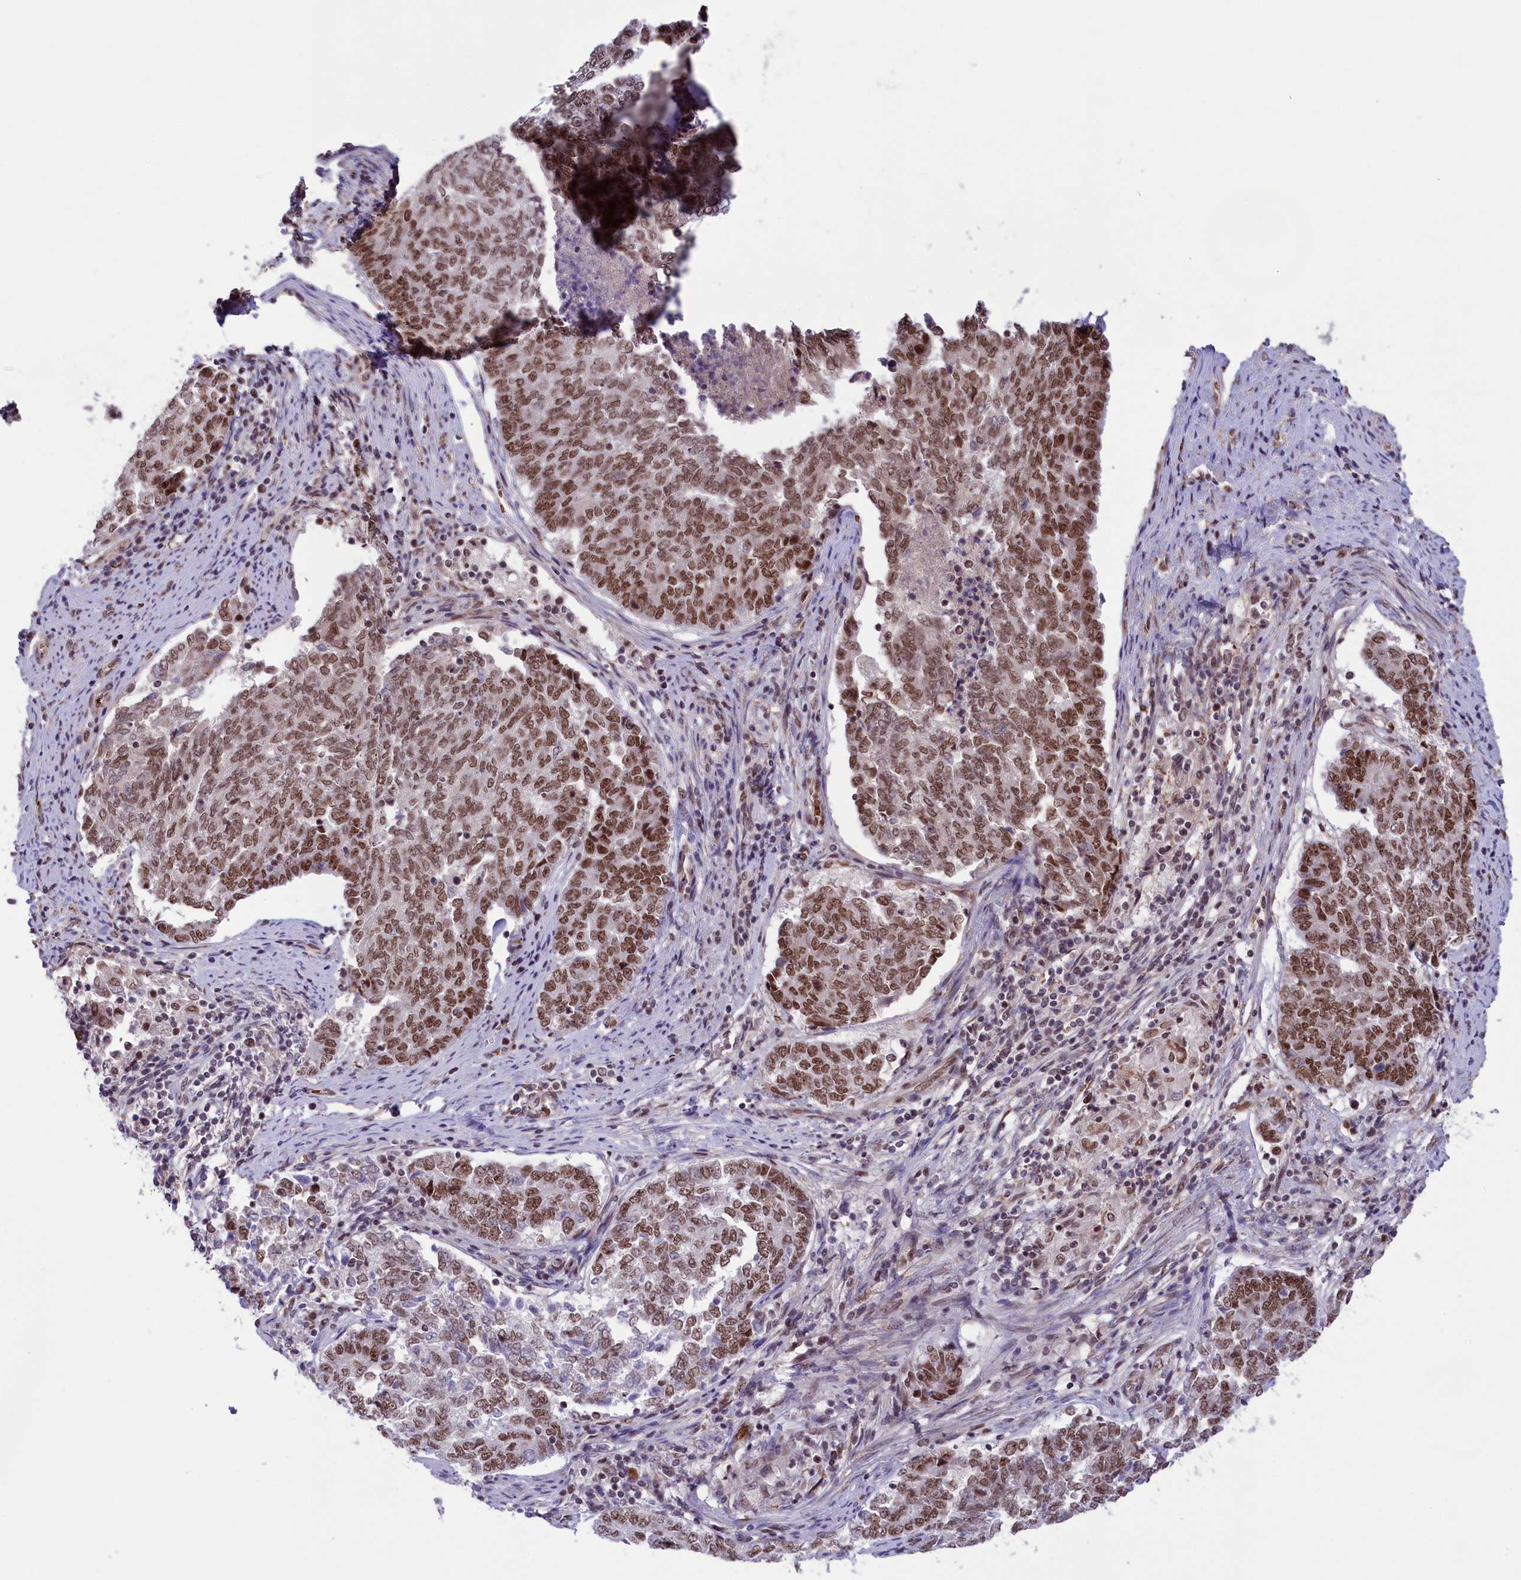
{"staining": {"intensity": "moderate", "quantity": ">75%", "location": "nuclear"}, "tissue": "endometrial cancer", "cell_type": "Tumor cells", "image_type": "cancer", "snomed": [{"axis": "morphology", "description": "Adenocarcinoma, NOS"}, {"axis": "topography", "description": "Endometrium"}], "caption": "An image of human endometrial cancer (adenocarcinoma) stained for a protein reveals moderate nuclear brown staining in tumor cells.", "gene": "MPHOSPH8", "patient": {"sex": "female", "age": 80}}